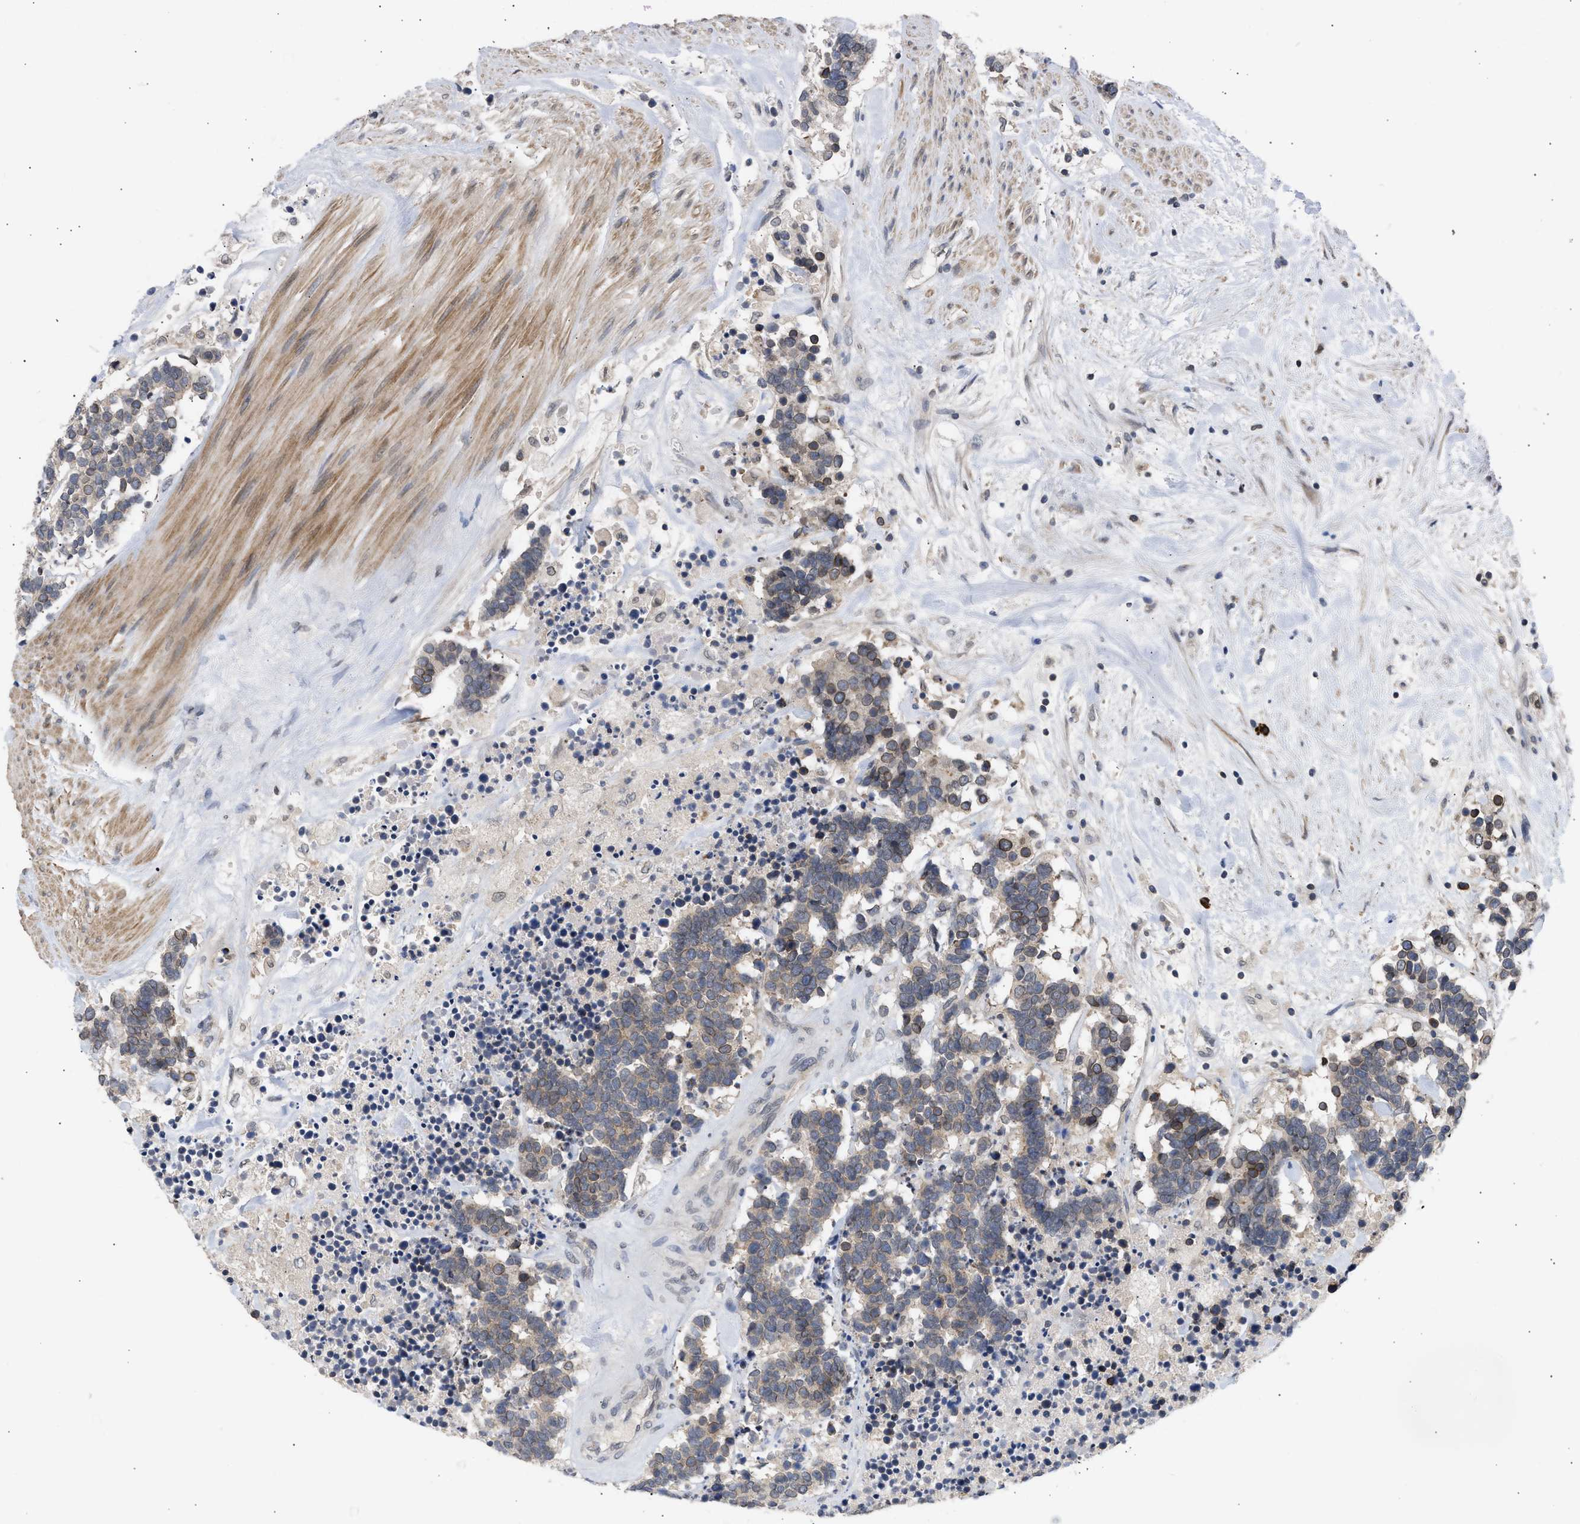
{"staining": {"intensity": "weak", "quantity": "25%-75%", "location": "cytoplasmic/membranous"}, "tissue": "carcinoid", "cell_type": "Tumor cells", "image_type": "cancer", "snomed": [{"axis": "morphology", "description": "Carcinoma, NOS"}, {"axis": "morphology", "description": "Carcinoid, malignant, NOS"}, {"axis": "topography", "description": "Urinary bladder"}], "caption": "A micrograph showing weak cytoplasmic/membranous positivity in approximately 25%-75% of tumor cells in carcinoid, as visualized by brown immunohistochemical staining.", "gene": "NUP62", "patient": {"sex": "male", "age": 57}}